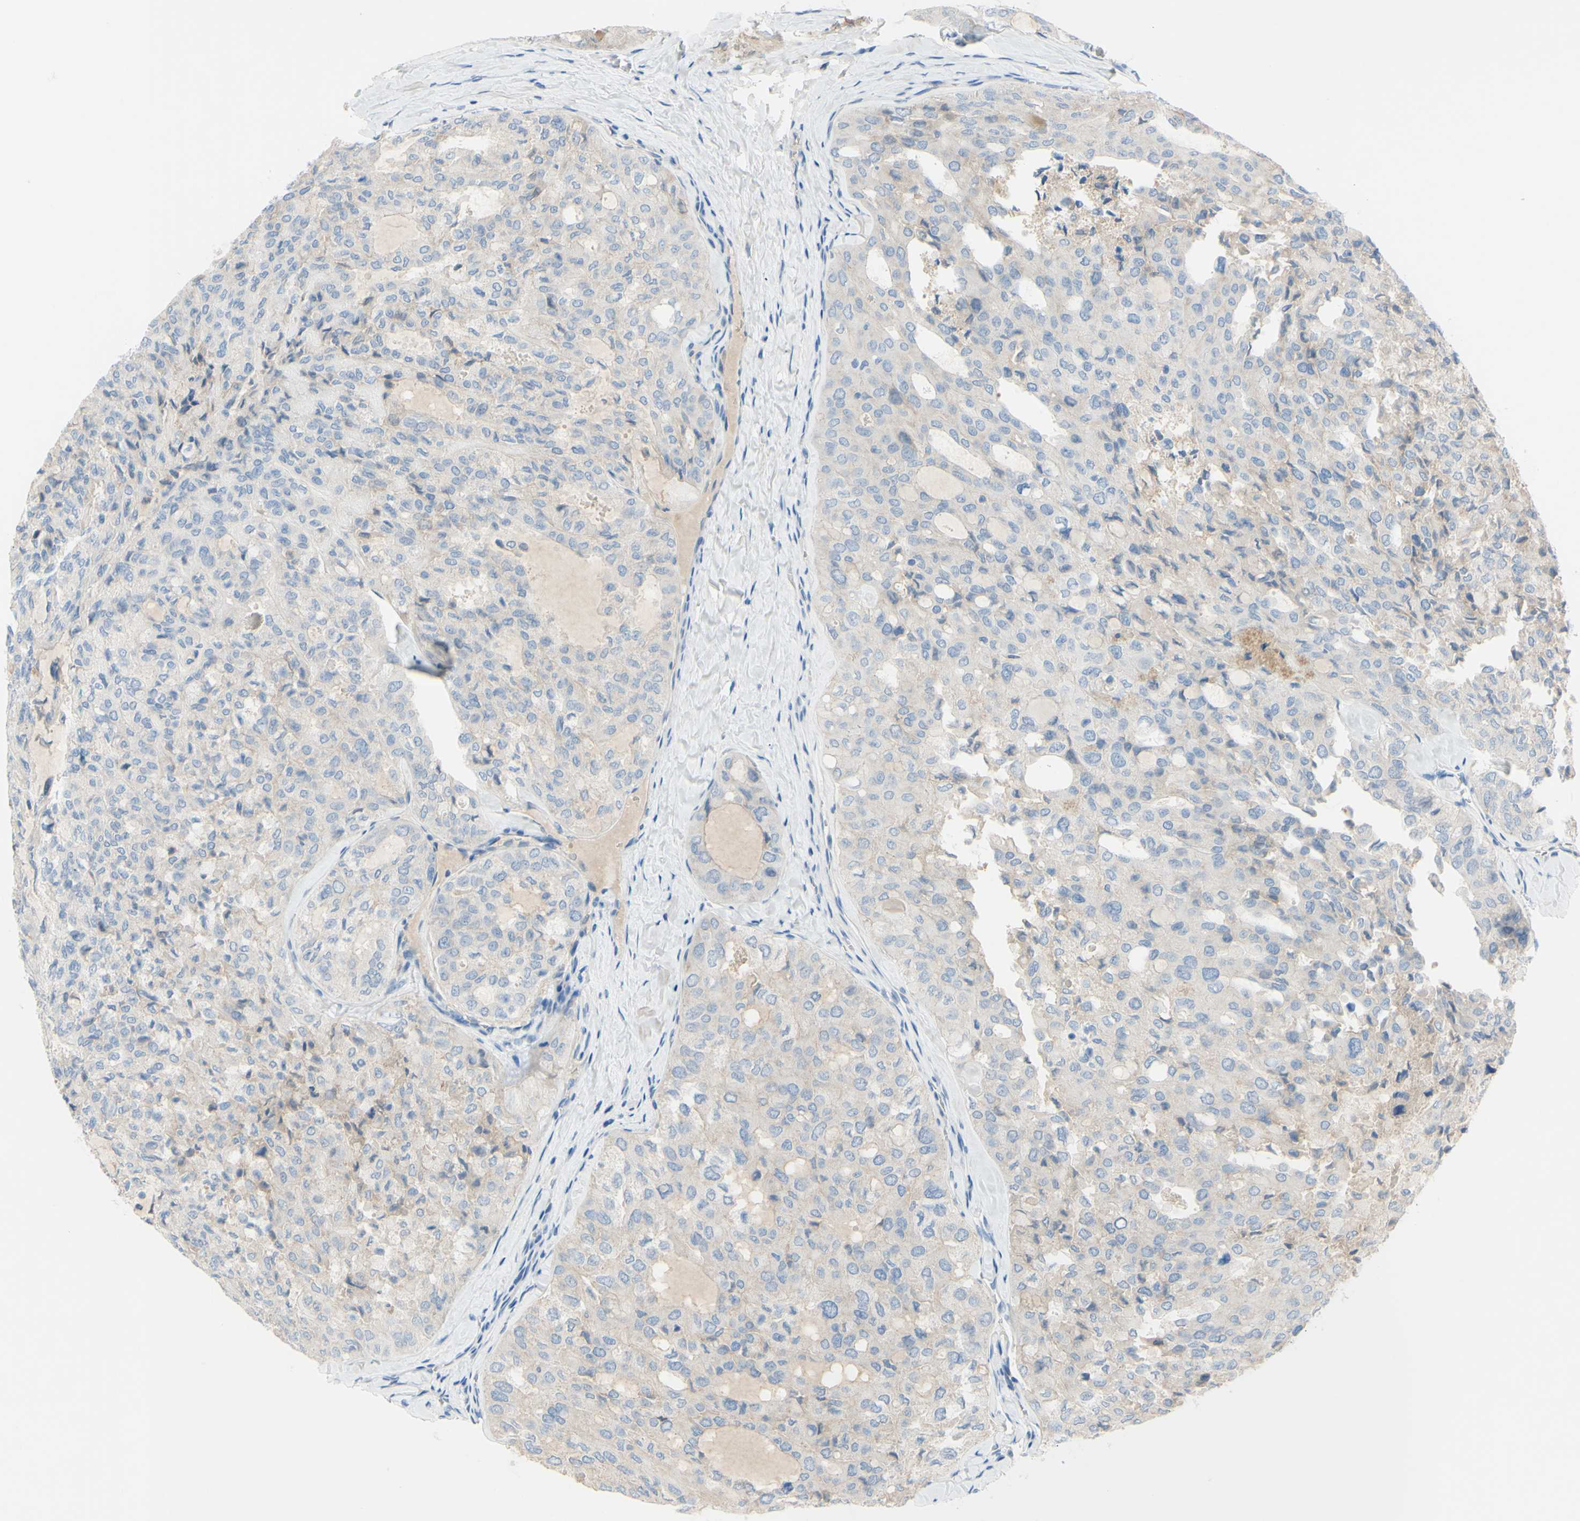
{"staining": {"intensity": "weak", "quantity": "<25%", "location": "cytoplasmic/membranous"}, "tissue": "thyroid cancer", "cell_type": "Tumor cells", "image_type": "cancer", "snomed": [{"axis": "morphology", "description": "Follicular adenoma carcinoma, NOS"}, {"axis": "topography", "description": "Thyroid gland"}], "caption": "High power microscopy histopathology image of an immunohistochemistry histopathology image of thyroid follicular adenoma carcinoma, revealing no significant positivity in tumor cells.", "gene": "FDFT1", "patient": {"sex": "male", "age": 75}}